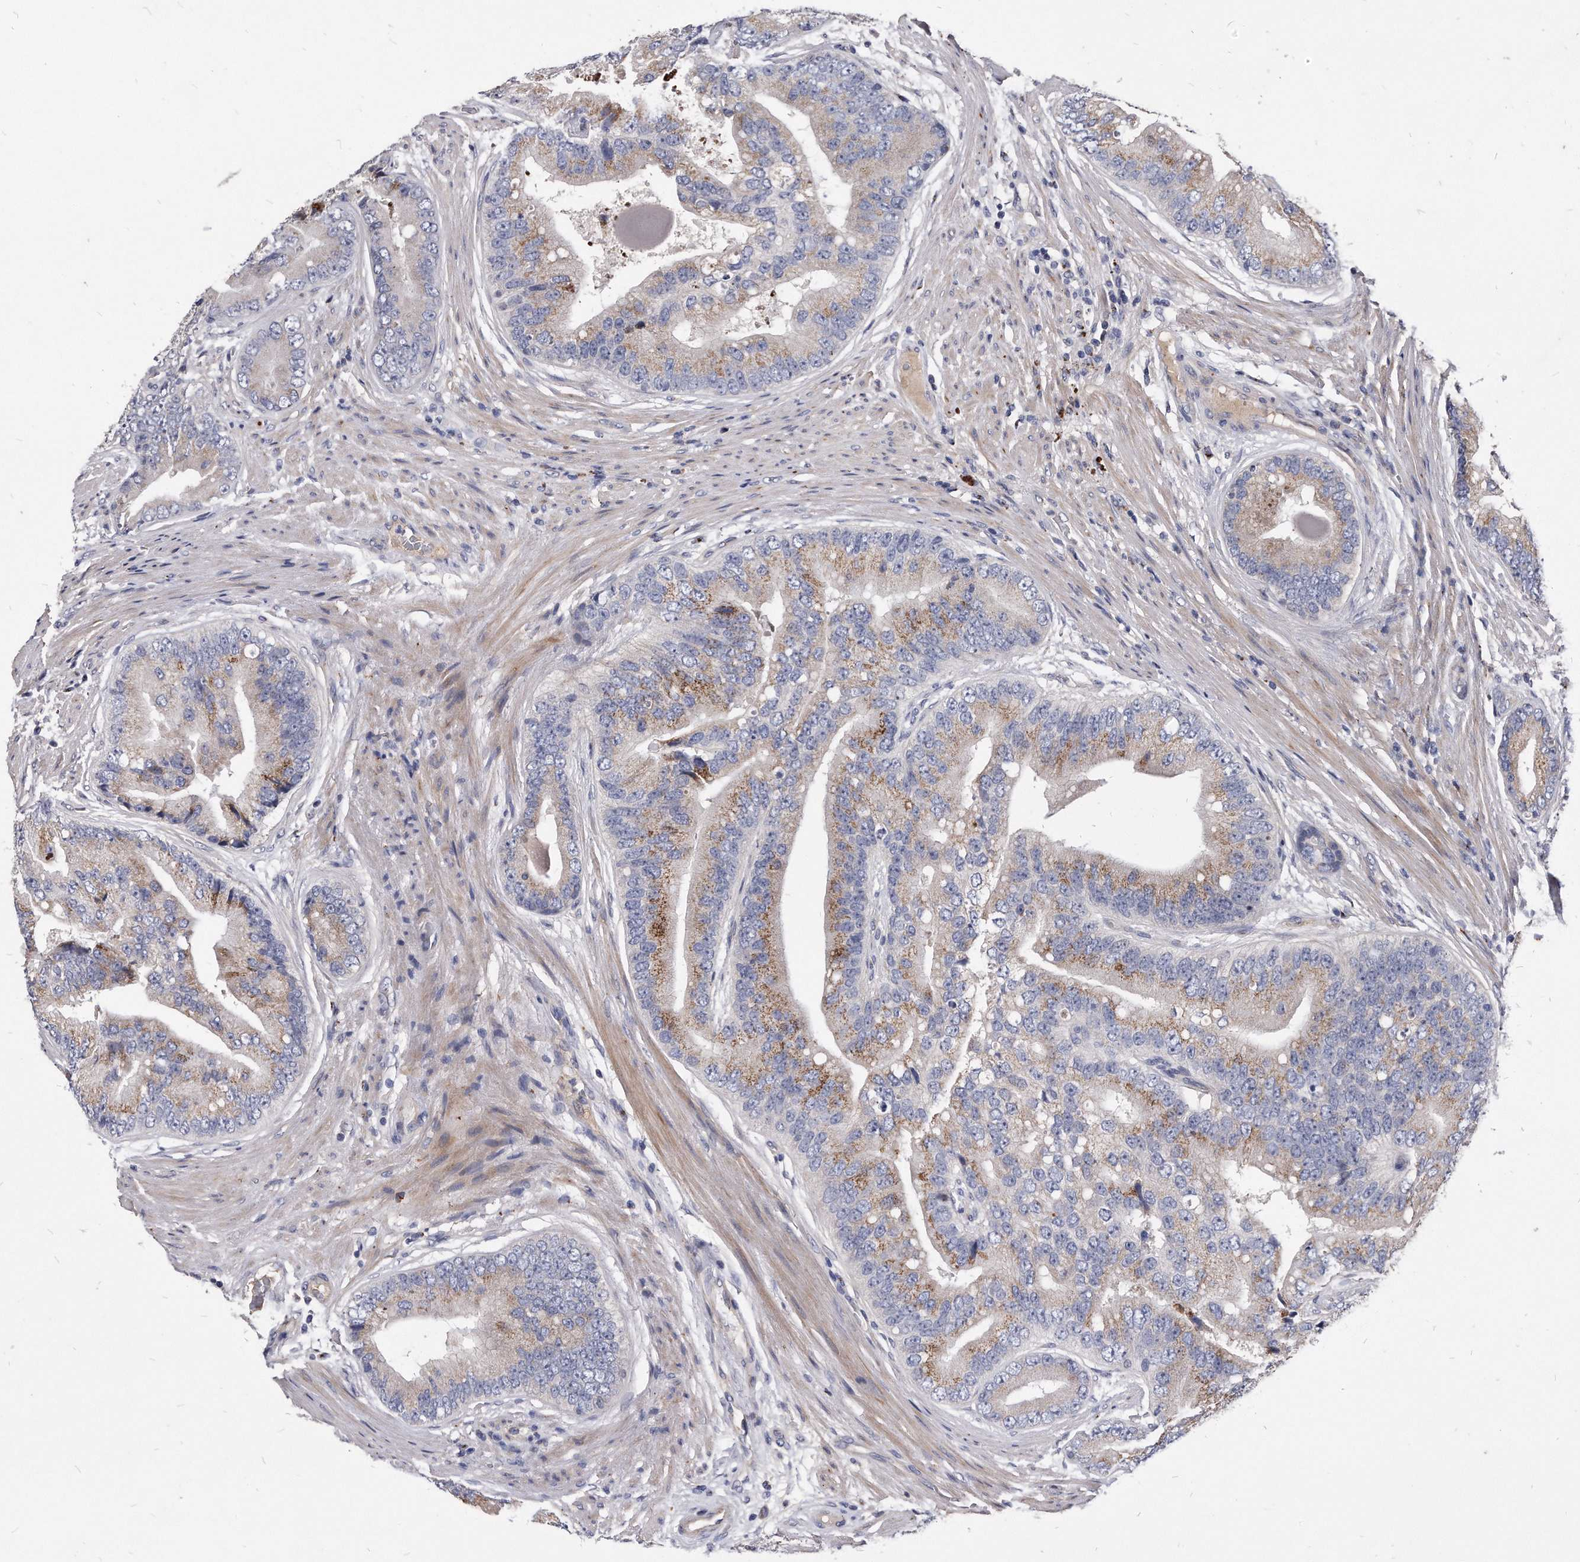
{"staining": {"intensity": "moderate", "quantity": "25%-75%", "location": "cytoplasmic/membranous"}, "tissue": "prostate cancer", "cell_type": "Tumor cells", "image_type": "cancer", "snomed": [{"axis": "morphology", "description": "Adenocarcinoma, High grade"}, {"axis": "topography", "description": "Prostate"}], "caption": "Immunohistochemistry micrograph of prostate cancer stained for a protein (brown), which exhibits medium levels of moderate cytoplasmic/membranous expression in about 25%-75% of tumor cells.", "gene": "MGAT4A", "patient": {"sex": "male", "age": 70}}